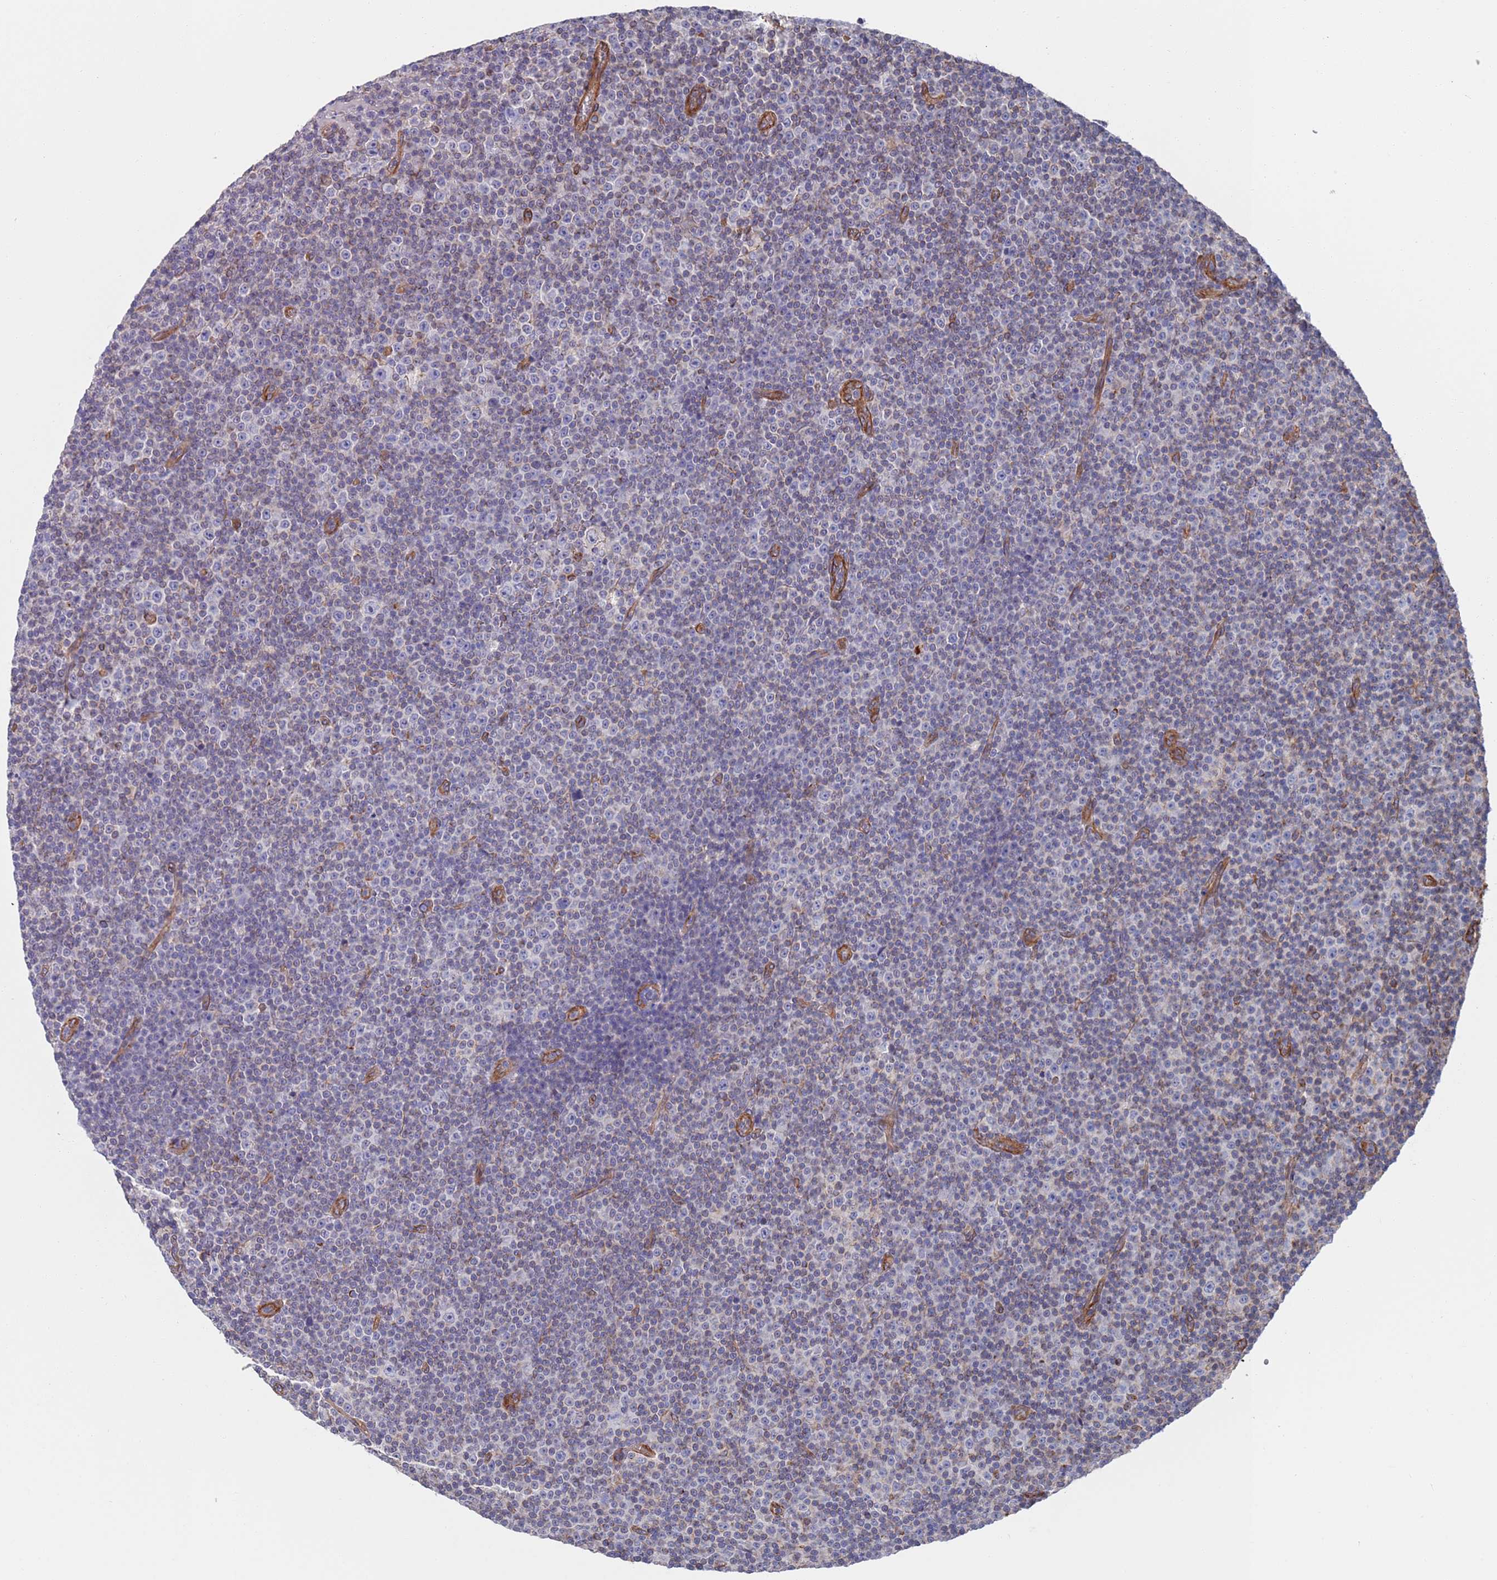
{"staining": {"intensity": "negative", "quantity": "none", "location": "none"}, "tissue": "lymphoma", "cell_type": "Tumor cells", "image_type": "cancer", "snomed": [{"axis": "morphology", "description": "Malignant lymphoma, non-Hodgkin's type, Low grade"}, {"axis": "topography", "description": "Lymph node"}], "caption": "IHC histopathology image of lymphoma stained for a protein (brown), which reveals no positivity in tumor cells. (Brightfield microscopy of DAB IHC at high magnification).", "gene": "JAKMIP2", "patient": {"sex": "female", "age": 67}}